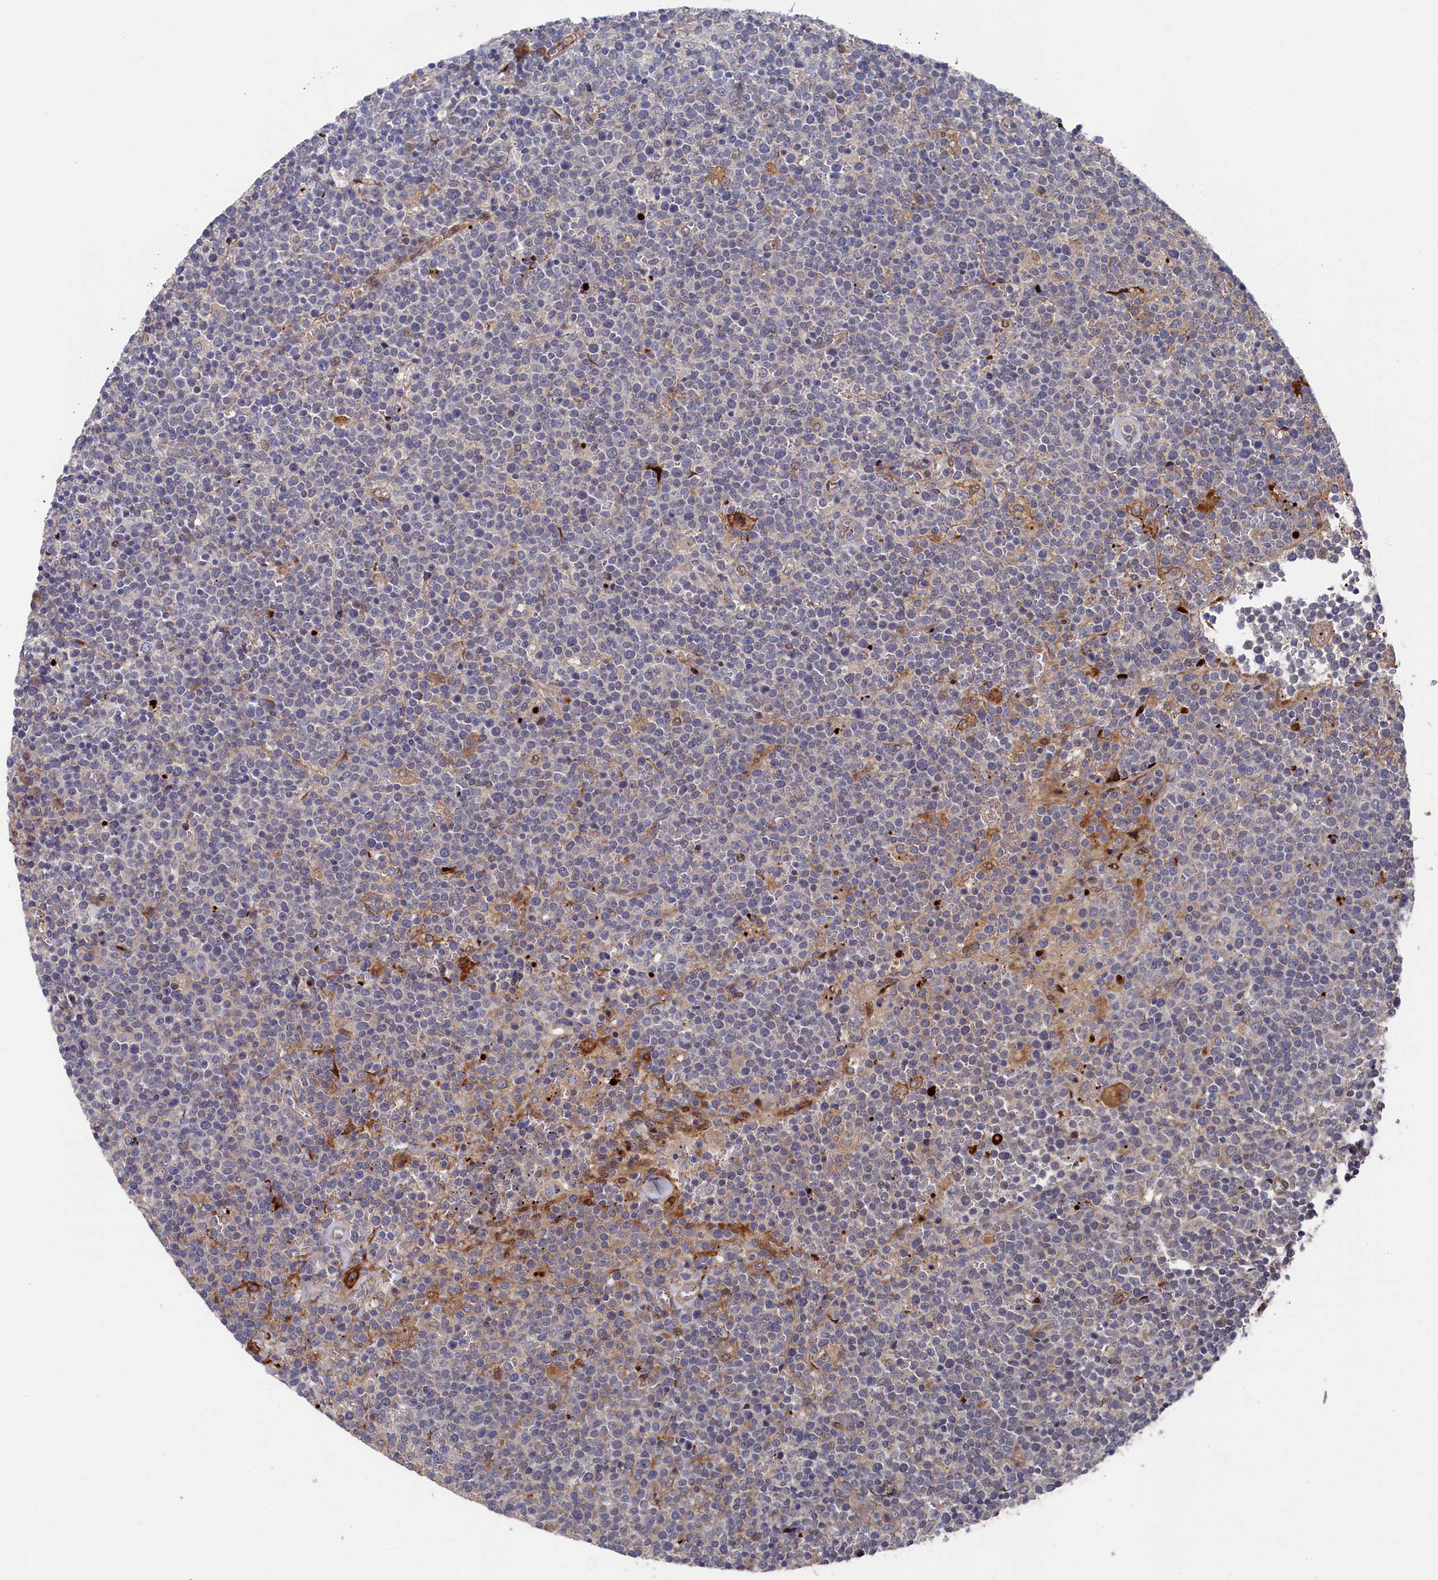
{"staining": {"intensity": "negative", "quantity": "none", "location": "none"}, "tissue": "lymphoma", "cell_type": "Tumor cells", "image_type": "cancer", "snomed": [{"axis": "morphology", "description": "Malignant lymphoma, non-Hodgkin's type, High grade"}, {"axis": "topography", "description": "Lymph node"}], "caption": "Immunohistochemistry photomicrograph of human malignant lymphoma, non-Hodgkin's type (high-grade) stained for a protein (brown), which shows no expression in tumor cells.", "gene": "ZNF891", "patient": {"sex": "male", "age": 61}}